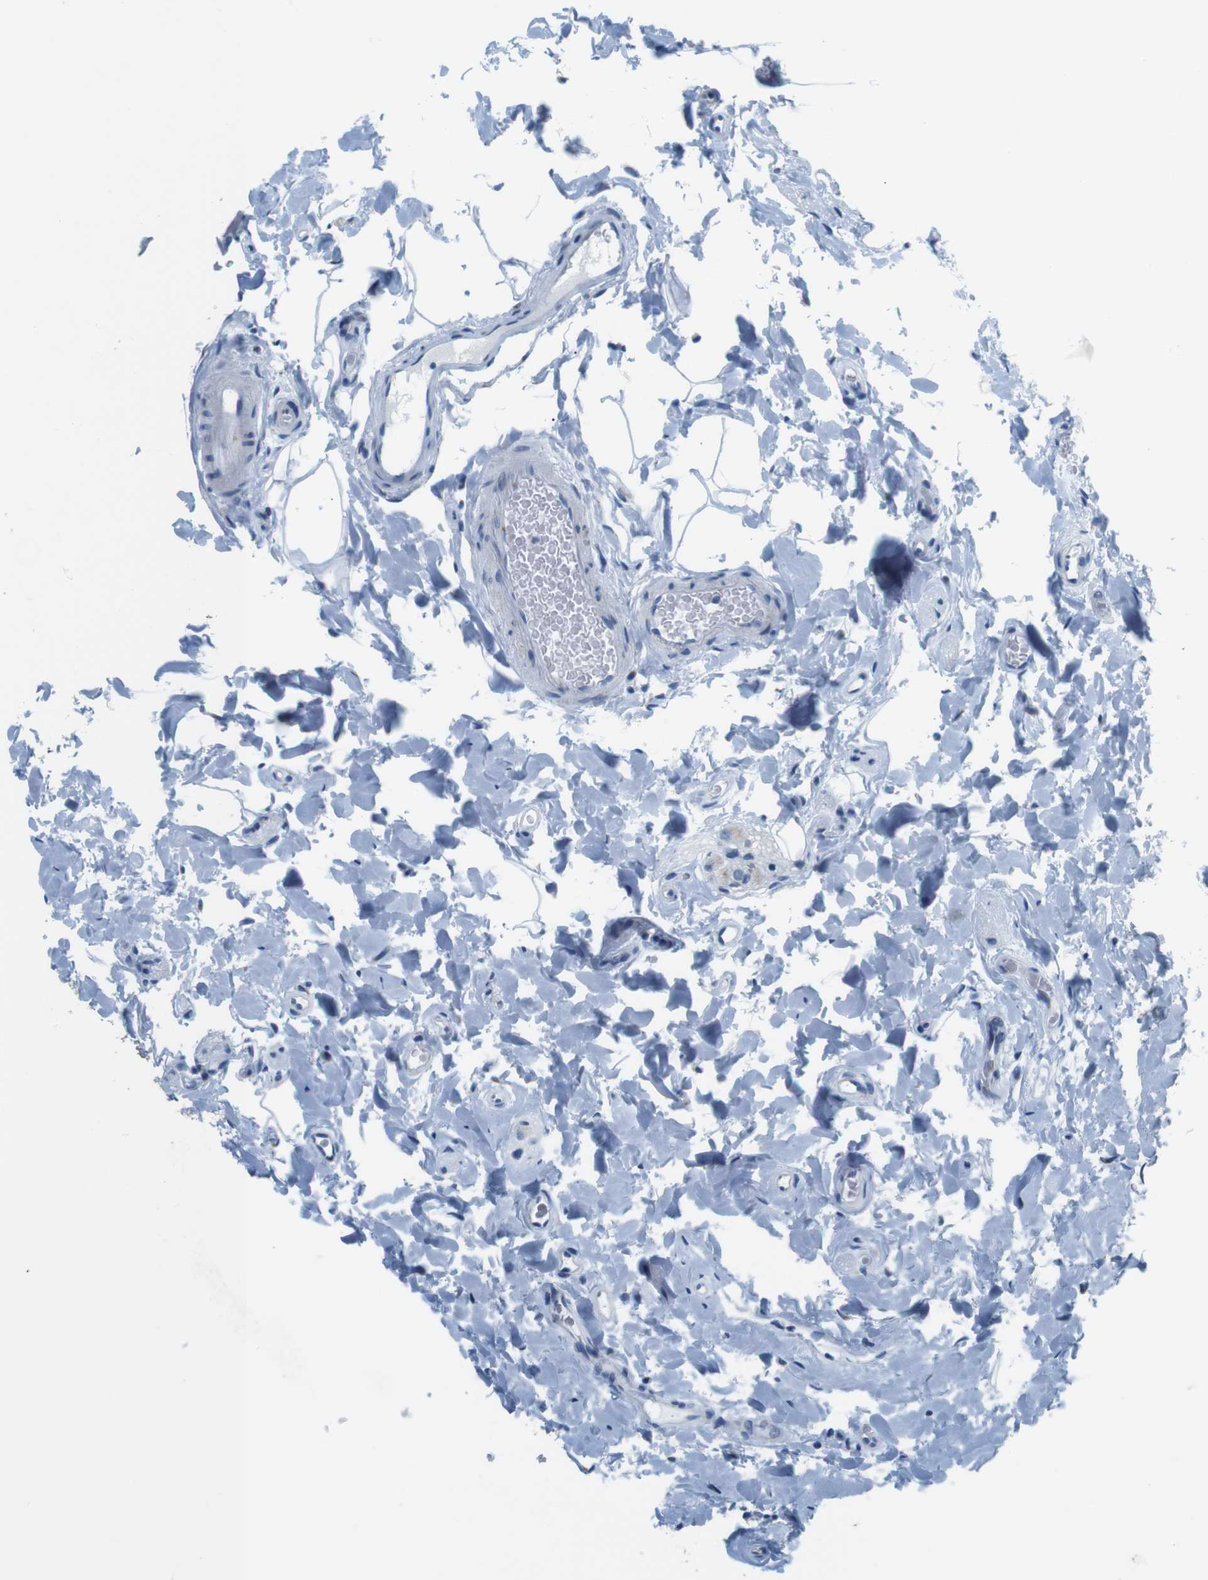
{"staining": {"intensity": "negative", "quantity": "none", "location": "none"}, "tissue": "colon", "cell_type": "Endothelial cells", "image_type": "normal", "snomed": [{"axis": "morphology", "description": "Normal tissue, NOS"}, {"axis": "topography", "description": "Colon"}], "caption": "Protein analysis of unremarkable colon demonstrates no significant staining in endothelial cells. (DAB (3,3'-diaminobenzidine) immunohistochemistry (IHC) with hematoxylin counter stain).", "gene": "GOLGA2", "patient": {"sex": "female", "age": 80}}